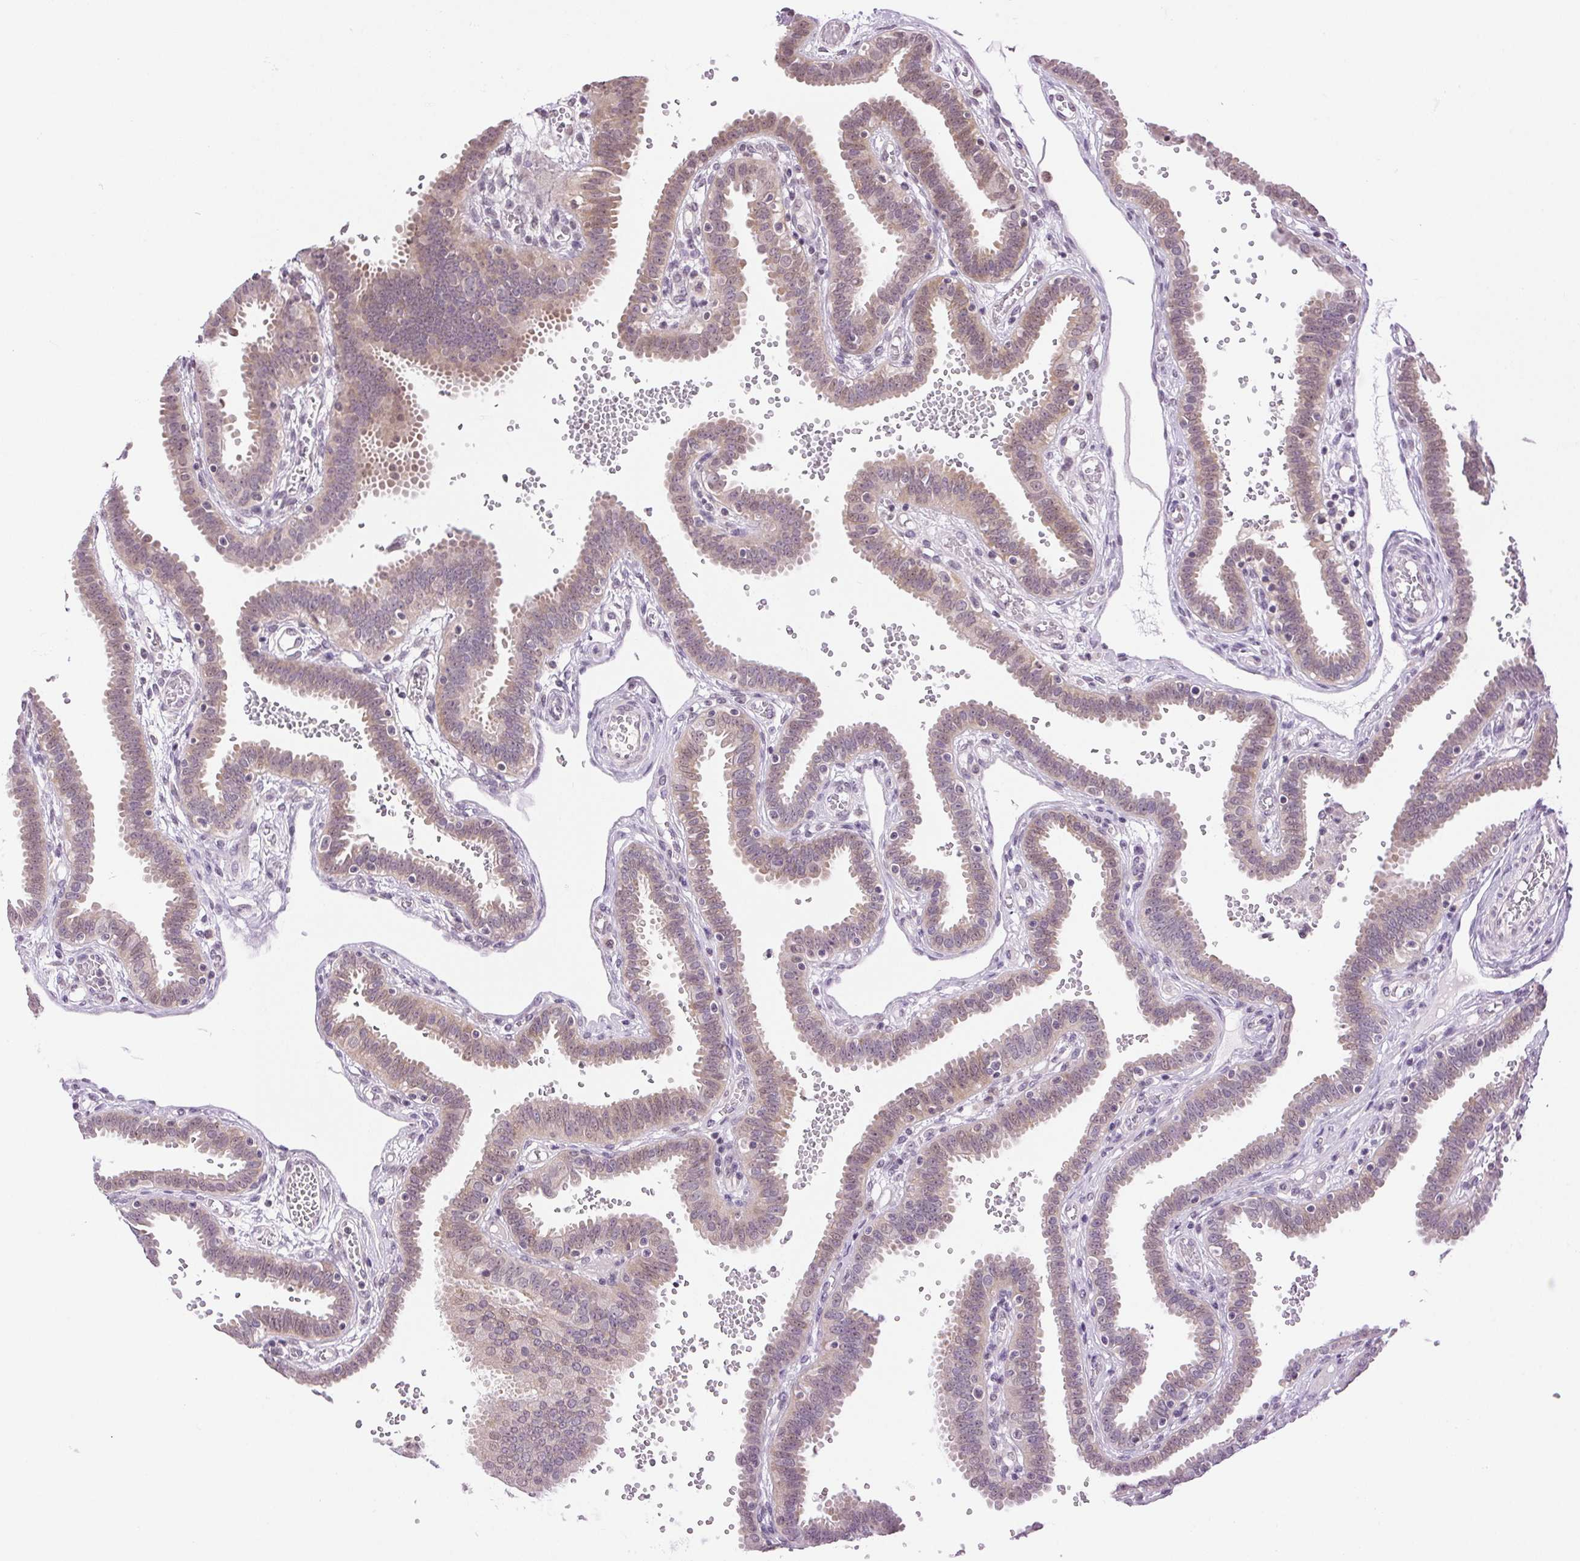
{"staining": {"intensity": "weak", "quantity": "<25%", "location": "nuclear"}, "tissue": "fallopian tube", "cell_type": "Glandular cells", "image_type": "normal", "snomed": [{"axis": "morphology", "description": "Normal tissue, NOS"}, {"axis": "topography", "description": "Fallopian tube"}], "caption": "Immunohistochemistry histopathology image of normal fallopian tube: human fallopian tube stained with DAB exhibits no significant protein expression in glandular cells. Brightfield microscopy of immunohistochemistry stained with DAB (3,3'-diaminobenzidine) (brown) and hematoxylin (blue), captured at high magnification.", "gene": "TNNT3", "patient": {"sex": "female", "age": 37}}